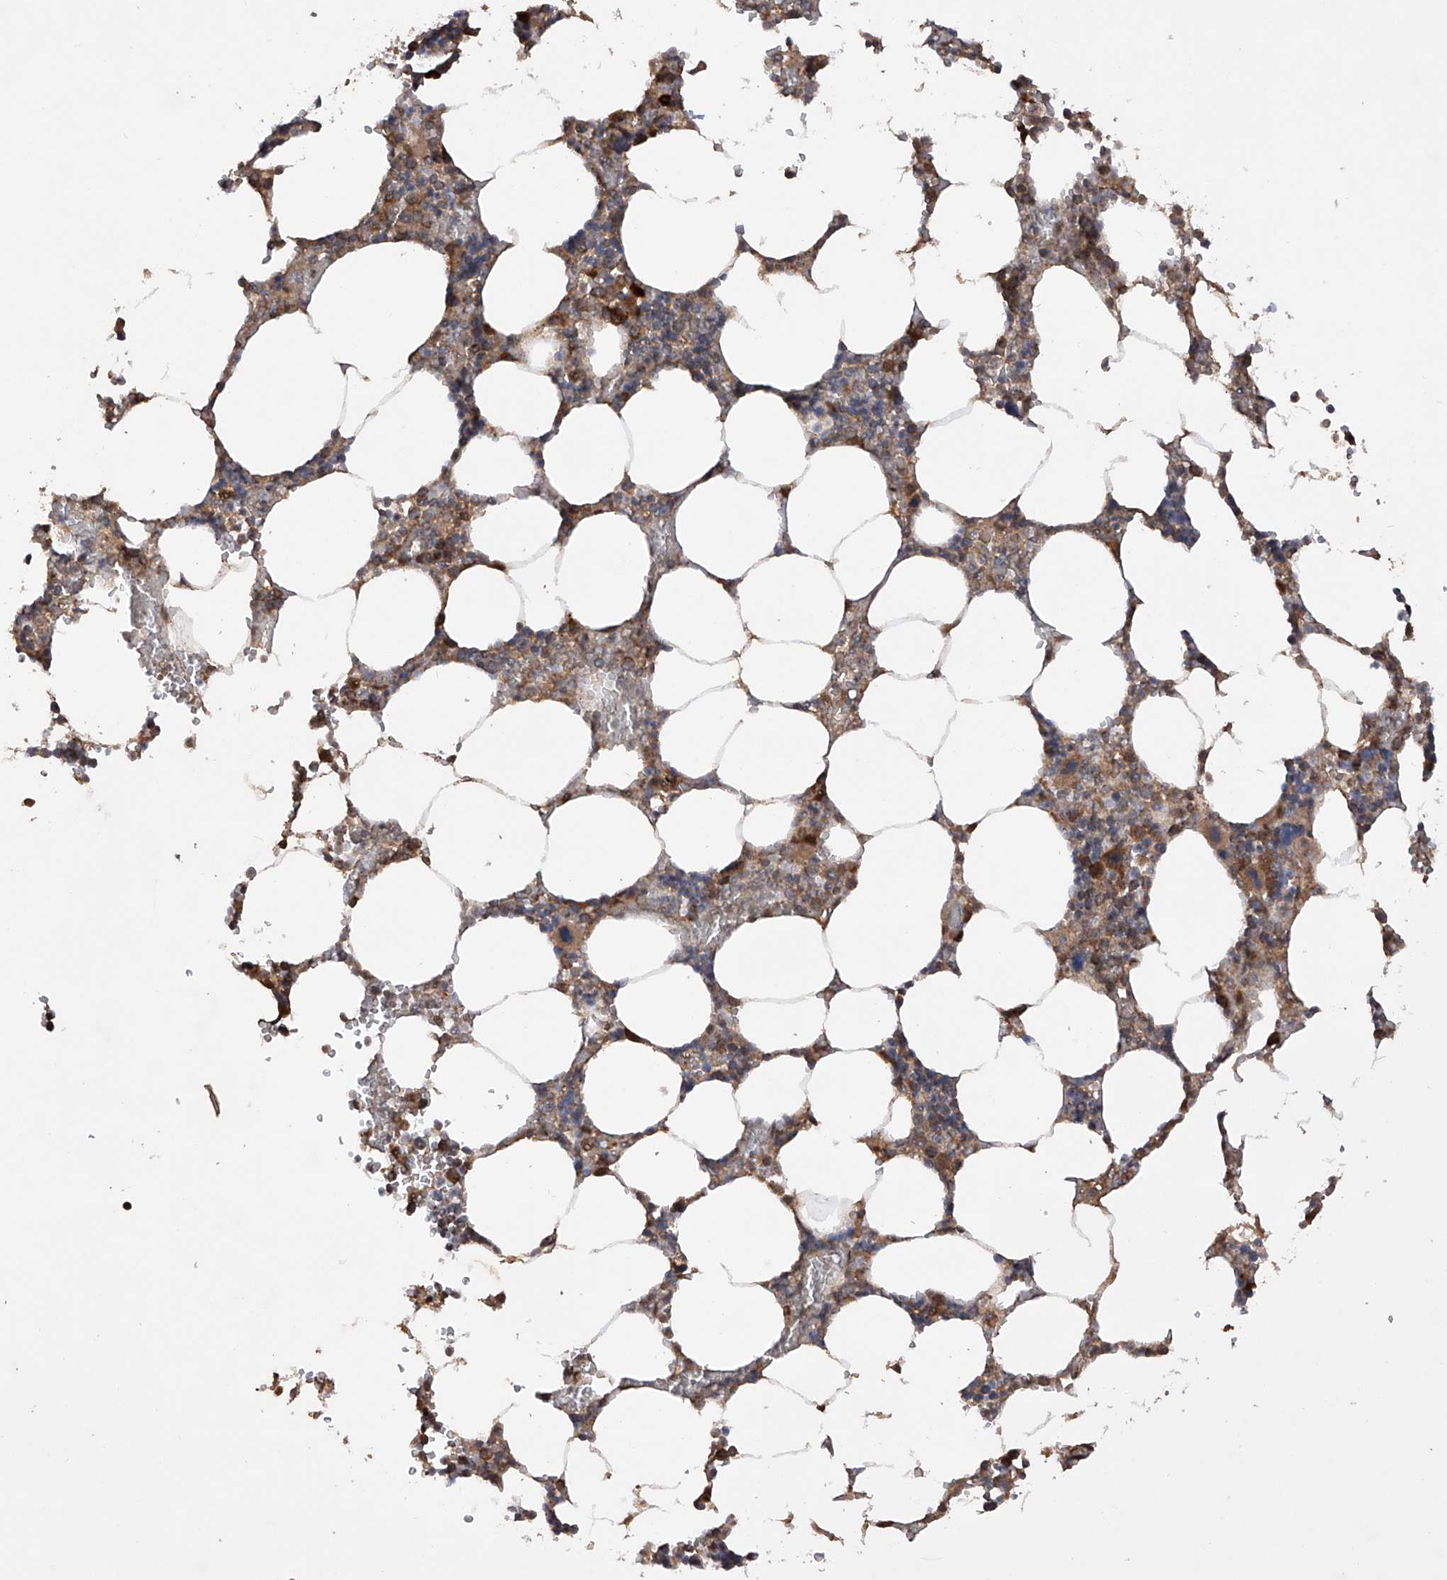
{"staining": {"intensity": "moderate", "quantity": "<25%", "location": "cytoplasmic/membranous"}, "tissue": "bone marrow", "cell_type": "Hematopoietic cells", "image_type": "normal", "snomed": [{"axis": "morphology", "description": "Normal tissue, NOS"}, {"axis": "topography", "description": "Bone marrow"}], "caption": "Benign bone marrow shows moderate cytoplasmic/membranous staining in about <25% of hematopoietic cells, visualized by immunohistochemistry. (Brightfield microscopy of DAB IHC at high magnification).", "gene": "SDHAF4", "patient": {"sex": "male", "age": 70}}